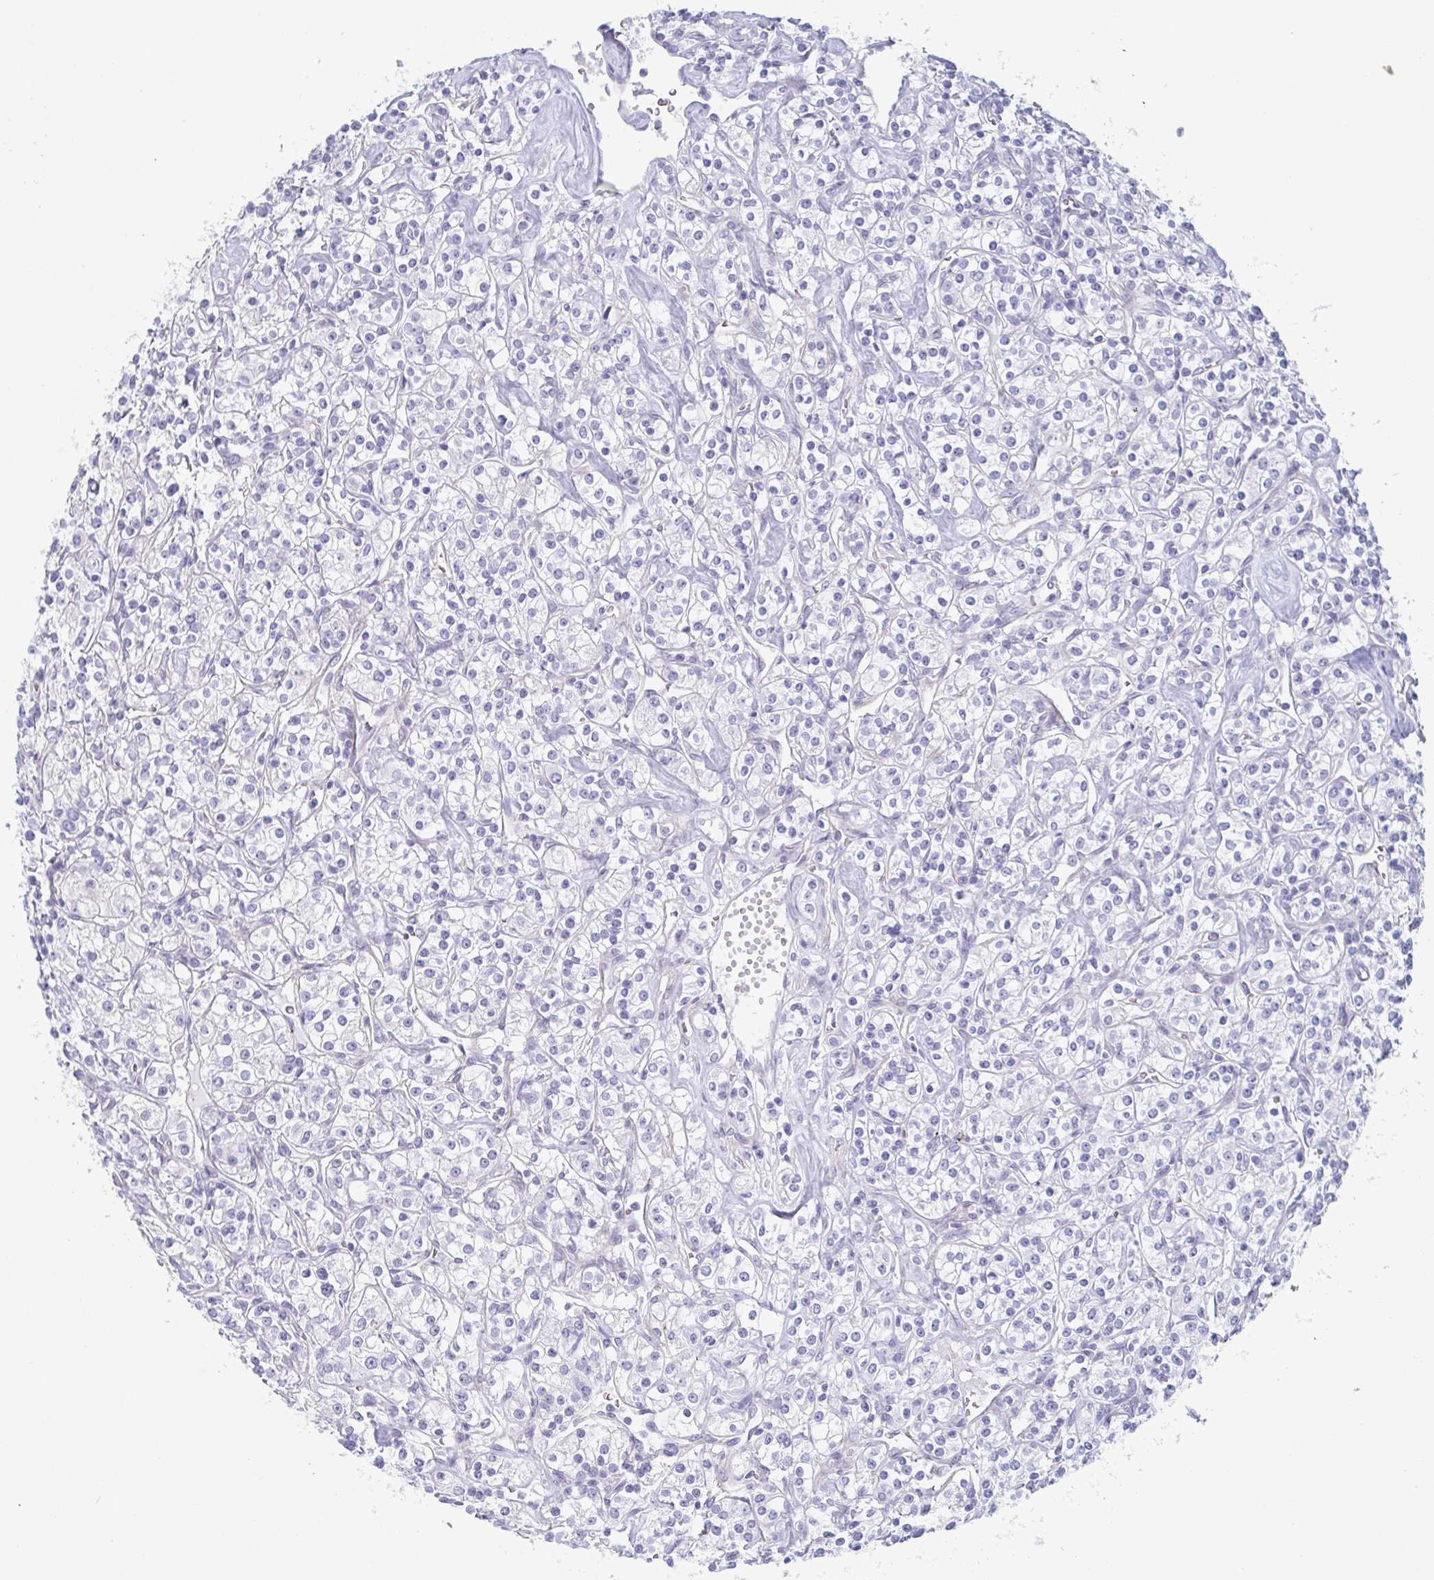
{"staining": {"intensity": "negative", "quantity": "none", "location": "none"}, "tissue": "renal cancer", "cell_type": "Tumor cells", "image_type": "cancer", "snomed": [{"axis": "morphology", "description": "Adenocarcinoma, NOS"}, {"axis": "topography", "description": "Kidney"}], "caption": "Immunohistochemistry of renal cancer reveals no staining in tumor cells.", "gene": "DYNC1I1", "patient": {"sex": "male", "age": 77}}